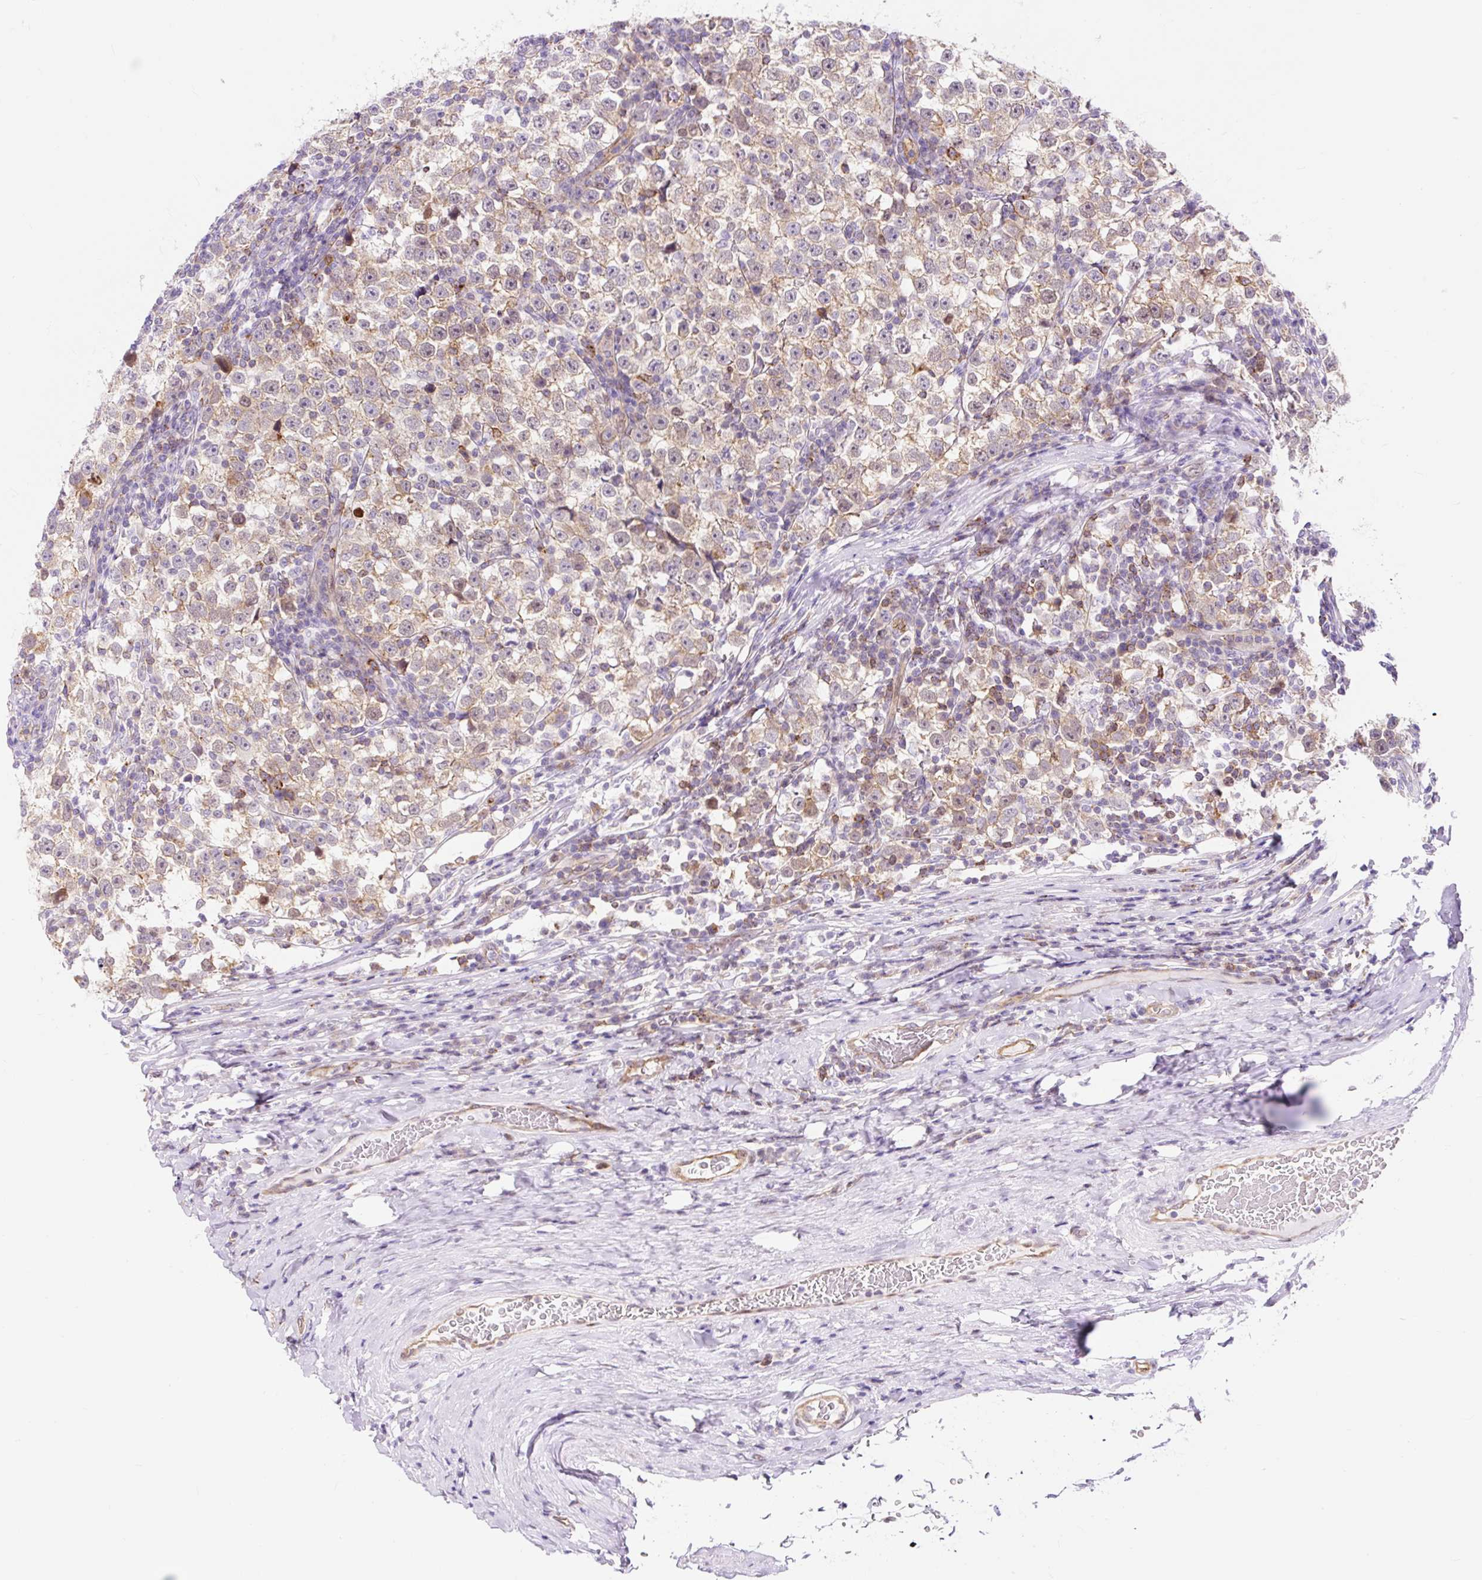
{"staining": {"intensity": "weak", "quantity": "25%-75%", "location": "cytoplasmic/membranous"}, "tissue": "testis cancer", "cell_type": "Tumor cells", "image_type": "cancer", "snomed": [{"axis": "morphology", "description": "Normal tissue, NOS"}, {"axis": "morphology", "description": "Seminoma, NOS"}, {"axis": "topography", "description": "Testis"}], "caption": "IHC image of human seminoma (testis) stained for a protein (brown), which reveals low levels of weak cytoplasmic/membranous staining in approximately 25%-75% of tumor cells.", "gene": "HIP1R", "patient": {"sex": "male", "age": 43}}